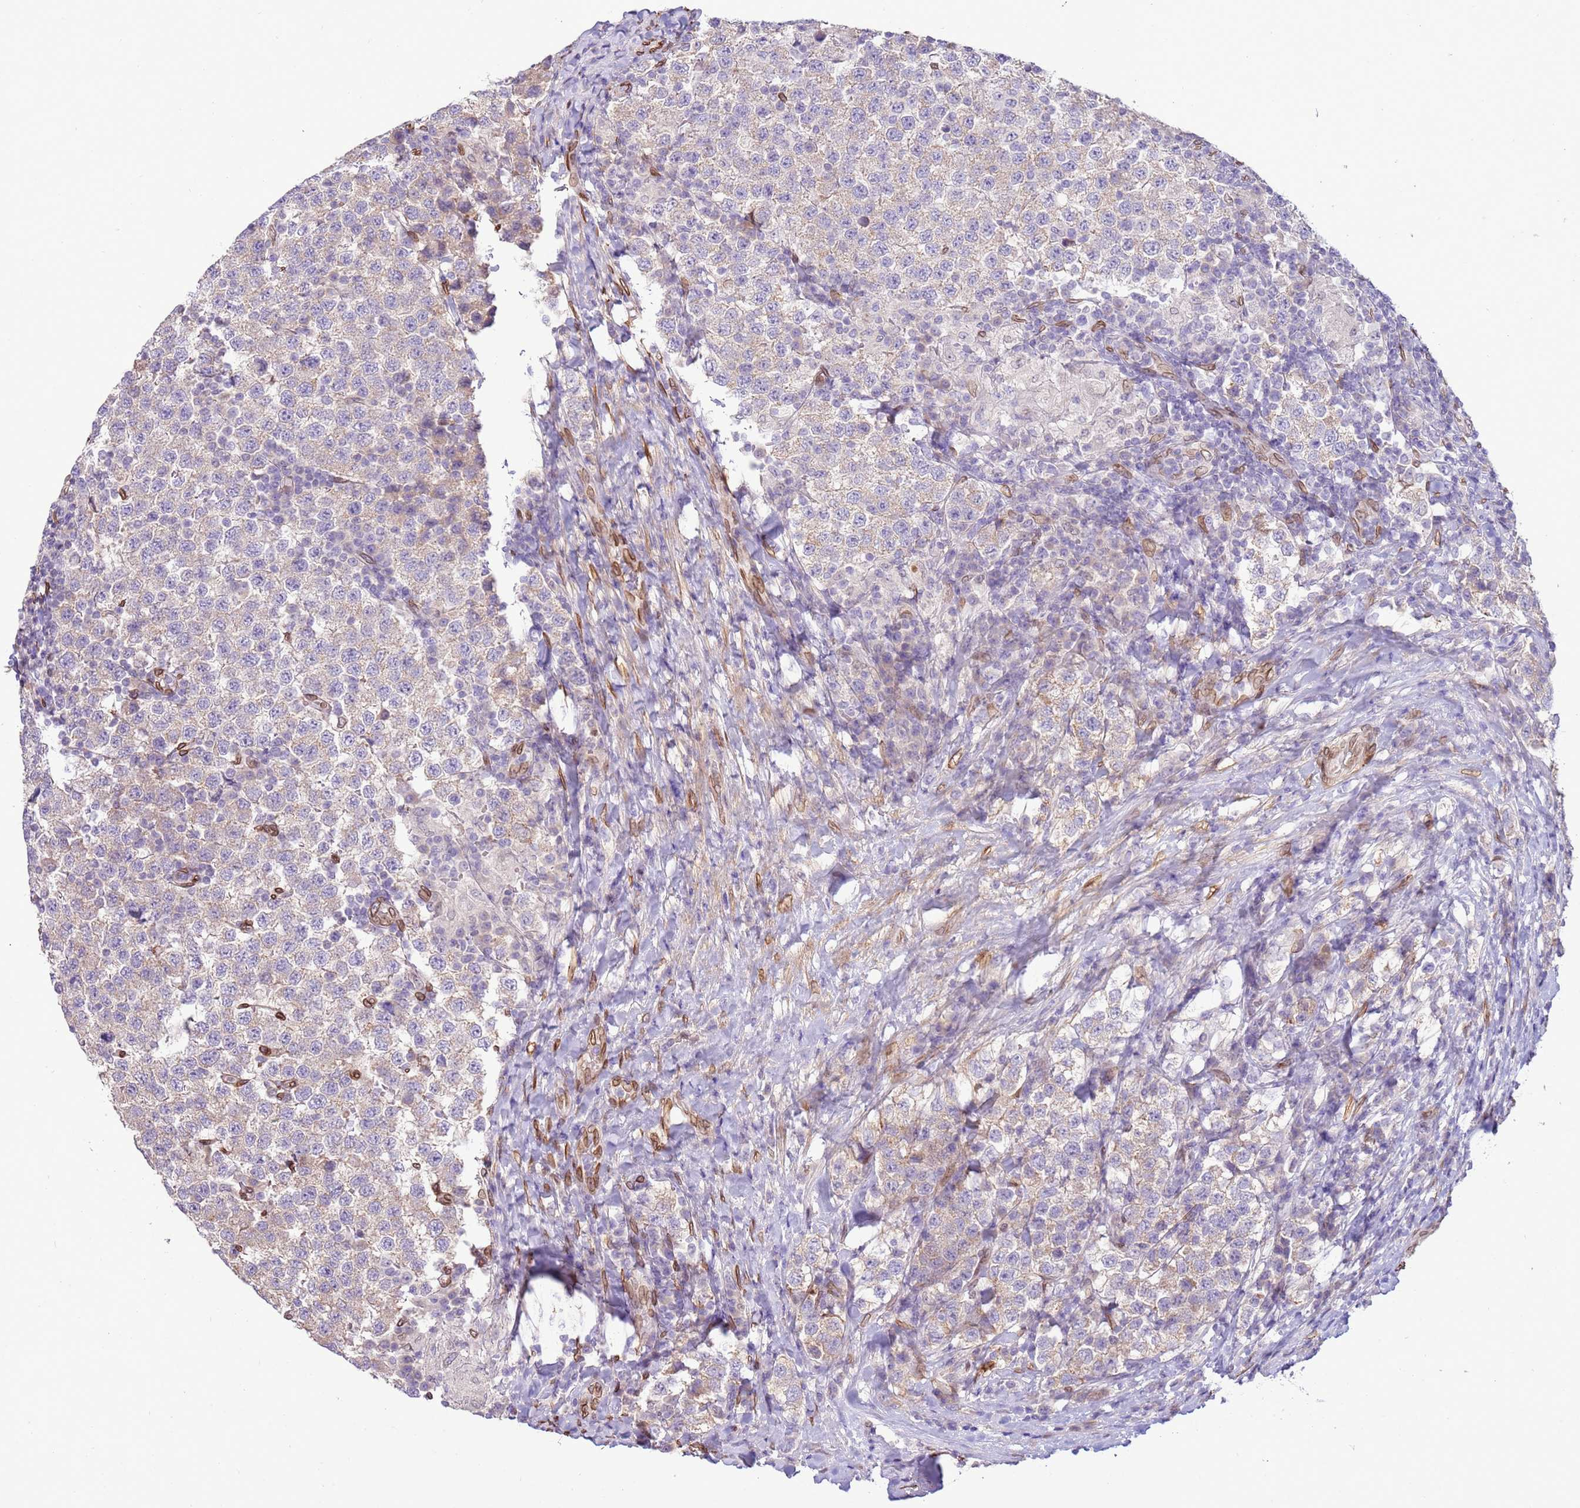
{"staining": {"intensity": "negative", "quantity": "none", "location": "none"}, "tissue": "testis cancer", "cell_type": "Tumor cells", "image_type": "cancer", "snomed": [{"axis": "morphology", "description": "Seminoma, NOS"}, {"axis": "topography", "description": "Testis"}], "caption": "Tumor cells are negative for brown protein staining in testis cancer (seminoma).", "gene": "TMEM47", "patient": {"sex": "male", "age": 34}}